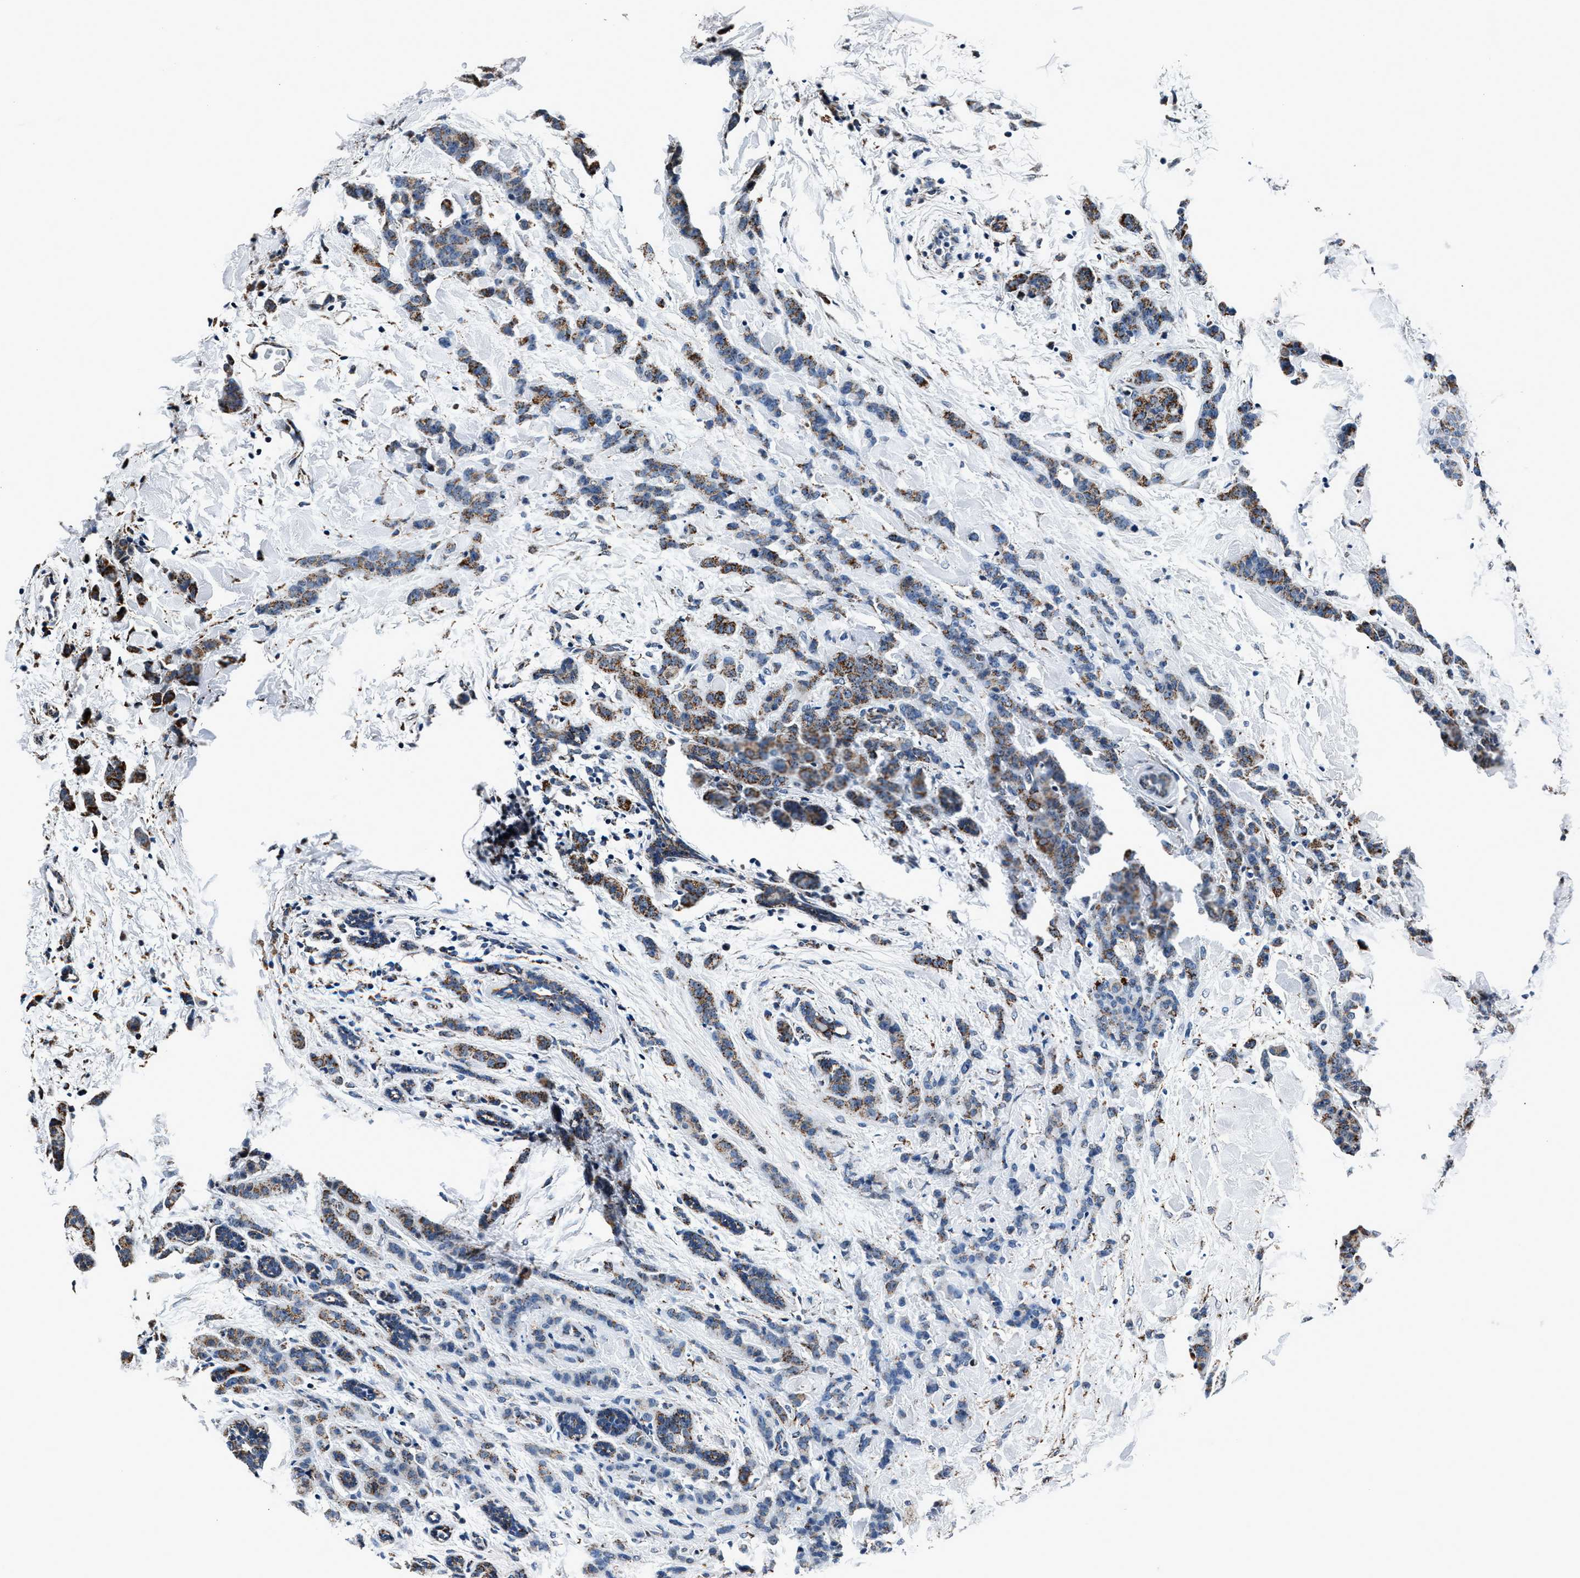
{"staining": {"intensity": "moderate", "quantity": ">75%", "location": "cytoplasmic/membranous"}, "tissue": "breast cancer", "cell_type": "Tumor cells", "image_type": "cancer", "snomed": [{"axis": "morphology", "description": "Normal tissue, NOS"}, {"axis": "morphology", "description": "Duct carcinoma"}, {"axis": "topography", "description": "Breast"}], "caption": "Brown immunohistochemical staining in breast cancer (invasive ductal carcinoma) shows moderate cytoplasmic/membranous expression in about >75% of tumor cells.", "gene": "HIBADH", "patient": {"sex": "female", "age": 40}}